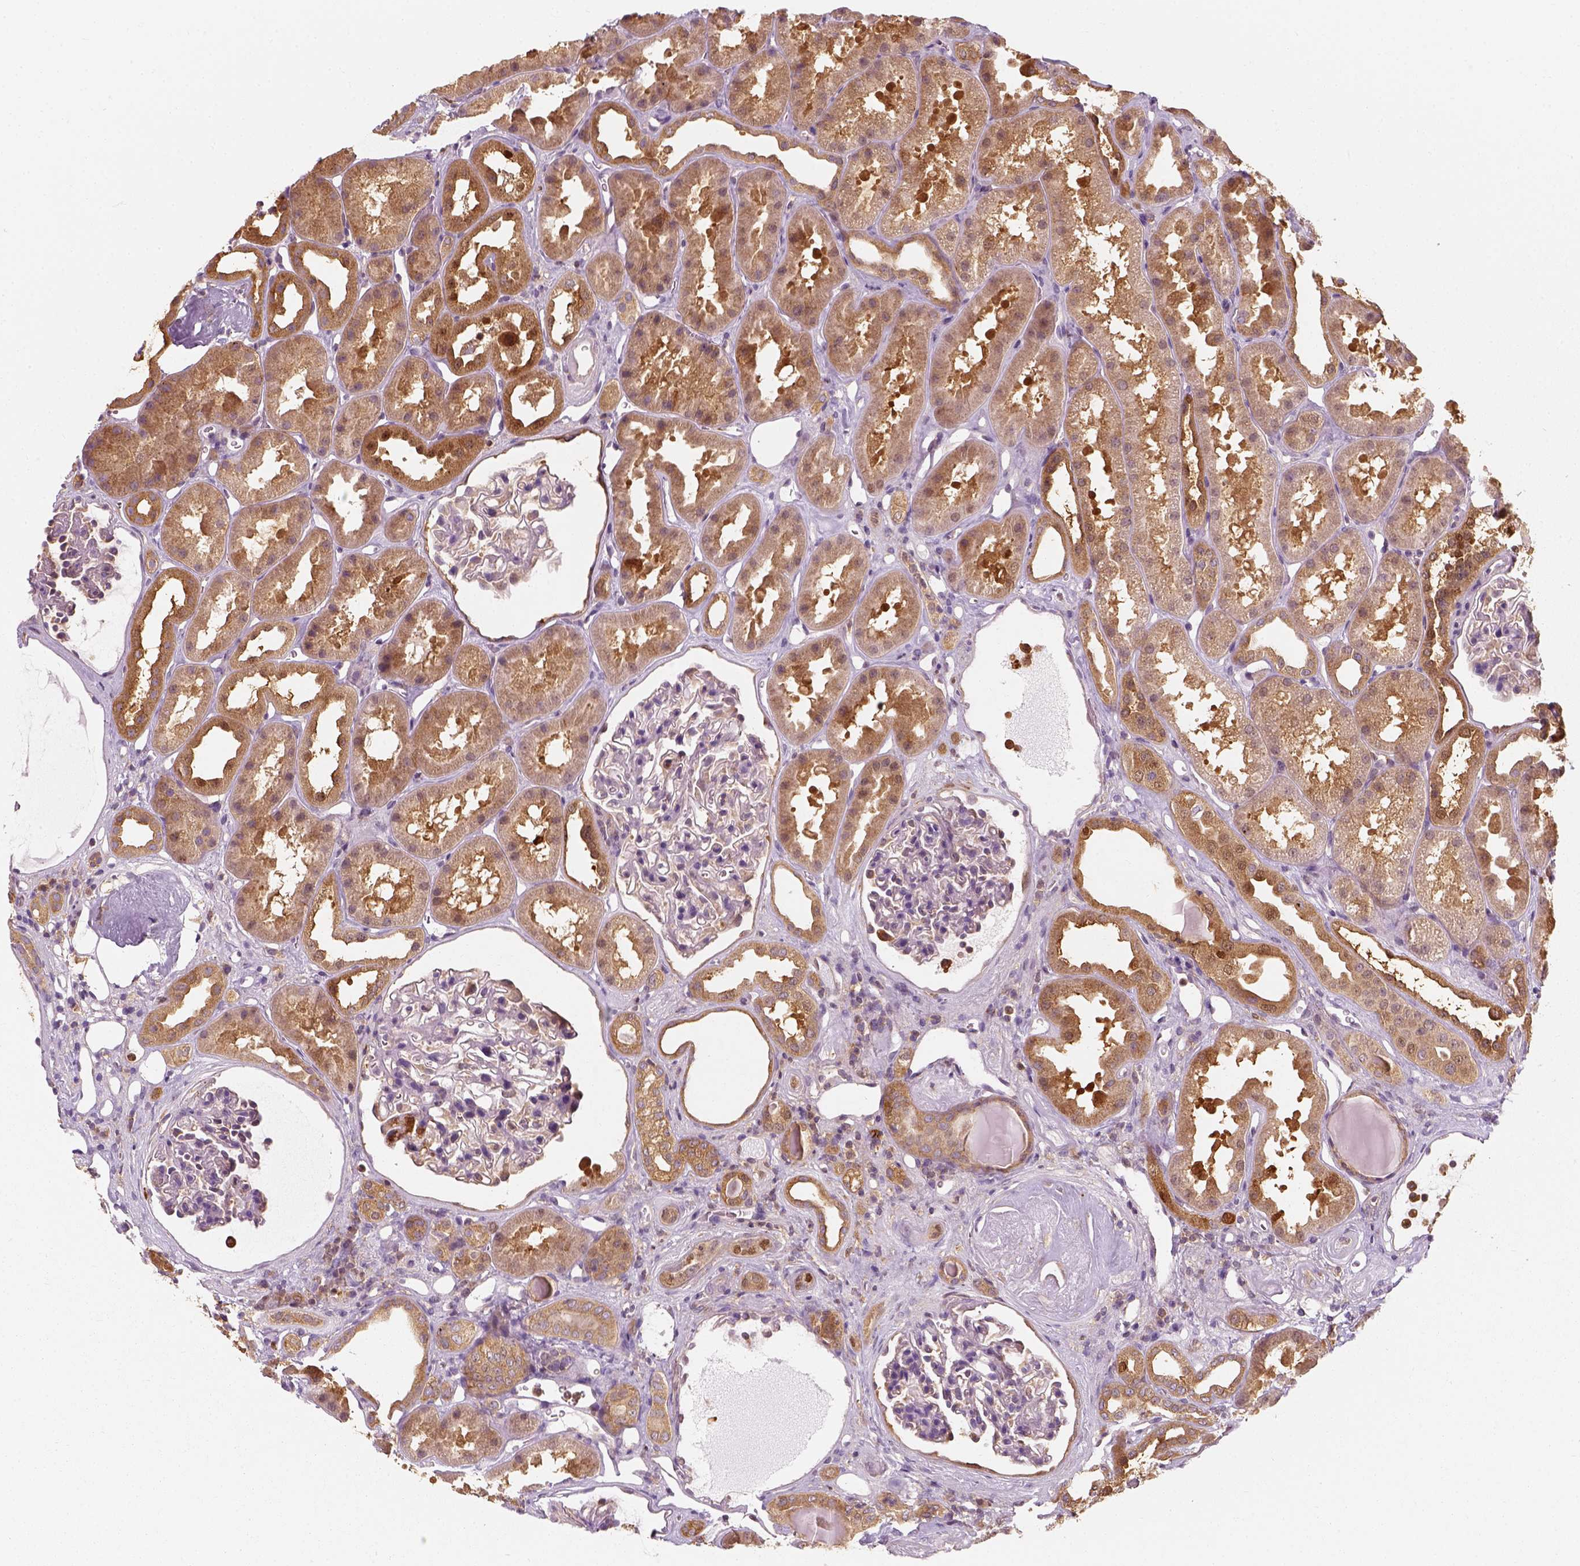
{"staining": {"intensity": "weak", "quantity": "<25%", "location": "cytoplasmic/membranous,nuclear"}, "tissue": "kidney", "cell_type": "Cells in glomeruli", "image_type": "normal", "snomed": [{"axis": "morphology", "description": "Normal tissue, NOS"}, {"axis": "topography", "description": "Kidney"}], "caption": "This is a micrograph of IHC staining of unremarkable kidney, which shows no staining in cells in glomeruli.", "gene": "SQSTM1", "patient": {"sex": "male", "age": 61}}